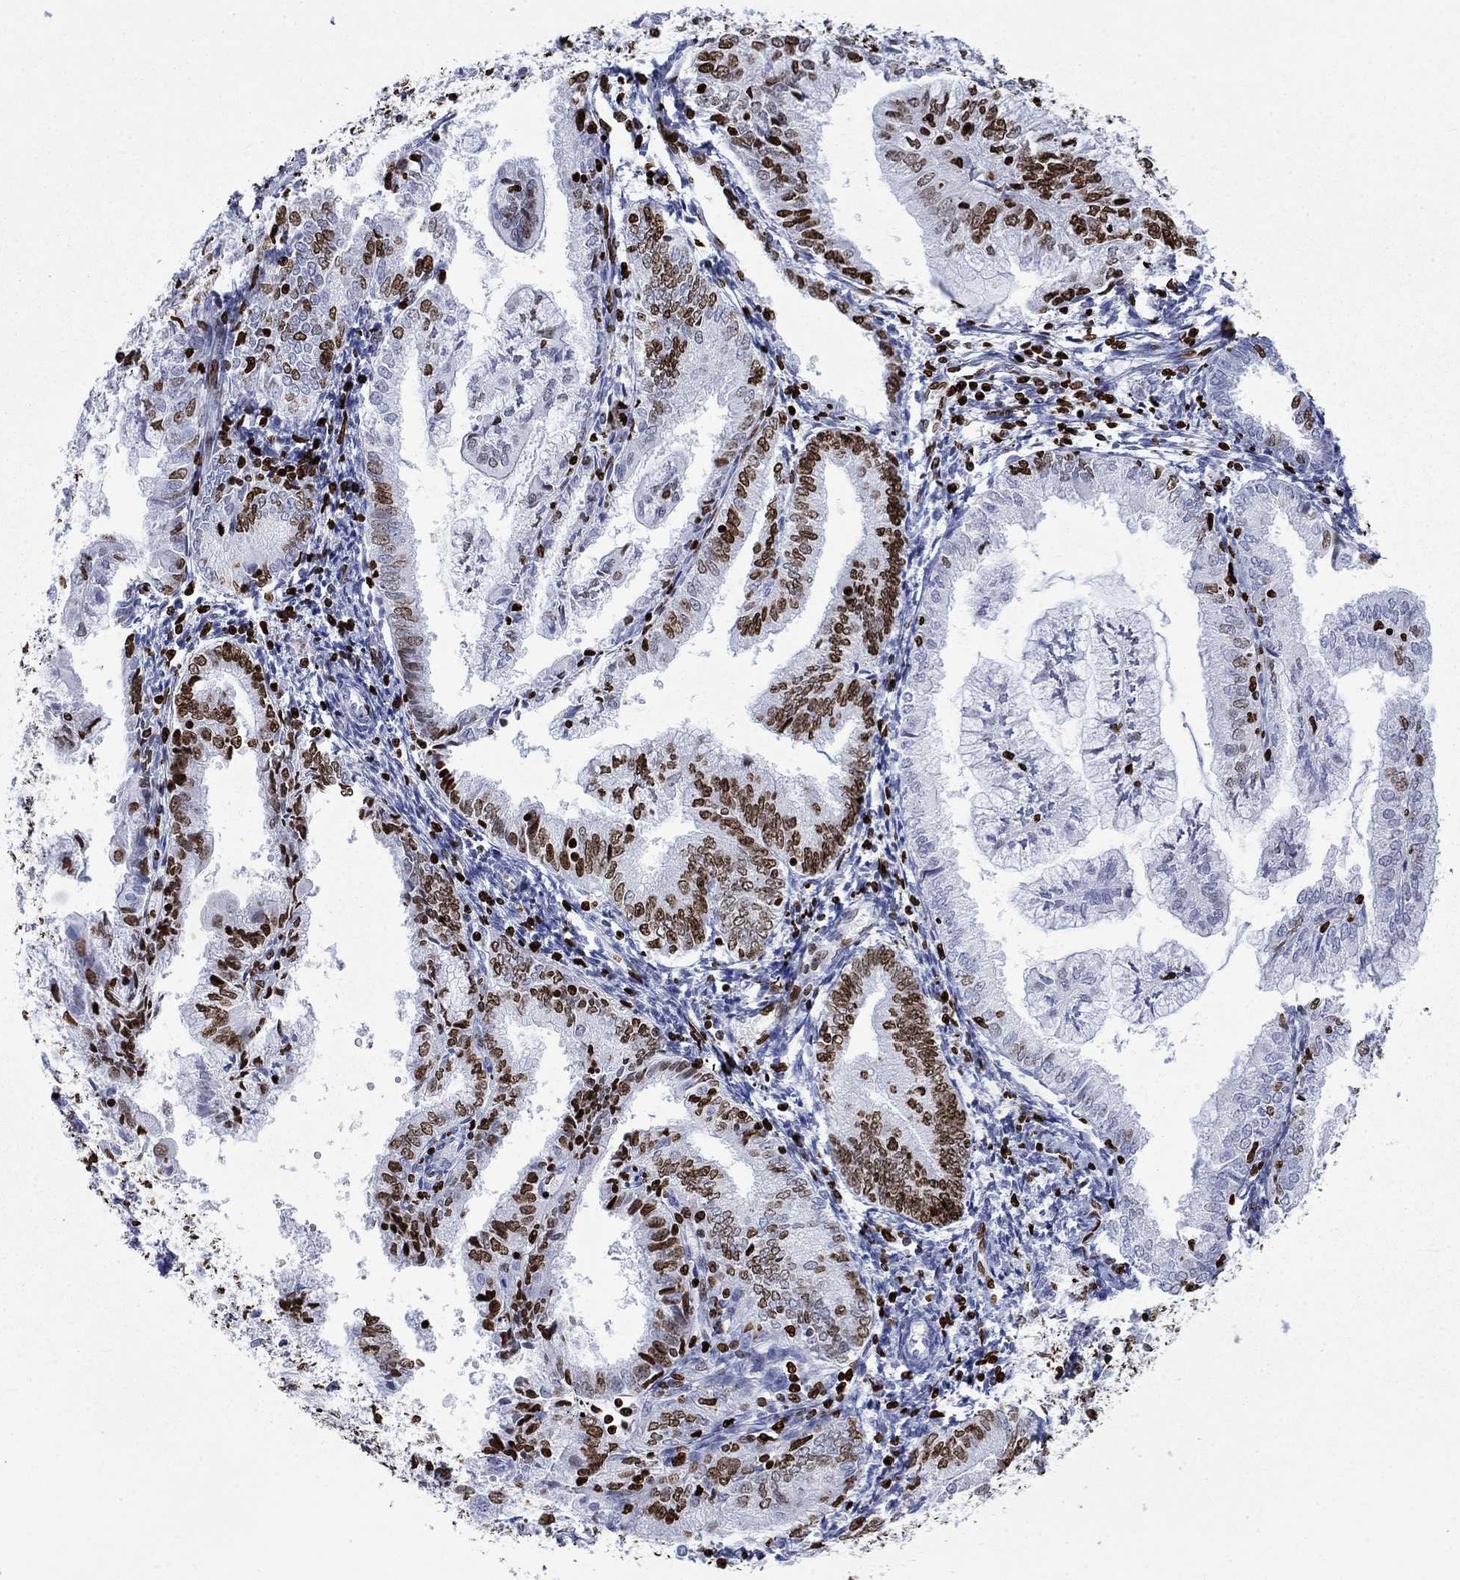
{"staining": {"intensity": "strong", "quantity": "25%-75%", "location": "nuclear"}, "tissue": "endometrial cancer", "cell_type": "Tumor cells", "image_type": "cancer", "snomed": [{"axis": "morphology", "description": "Adenocarcinoma, NOS"}, {"axis": "topography", "description": "Endometrium"}], "caption": "Human endometrial cancer (adenocarcinoma) stained for a protein (brown) displays strong nuclear positive expression in approximately 25%-75% of tumor cells.", "gene": "H1-5", "patient": {"sex": "female", "age": 56}}